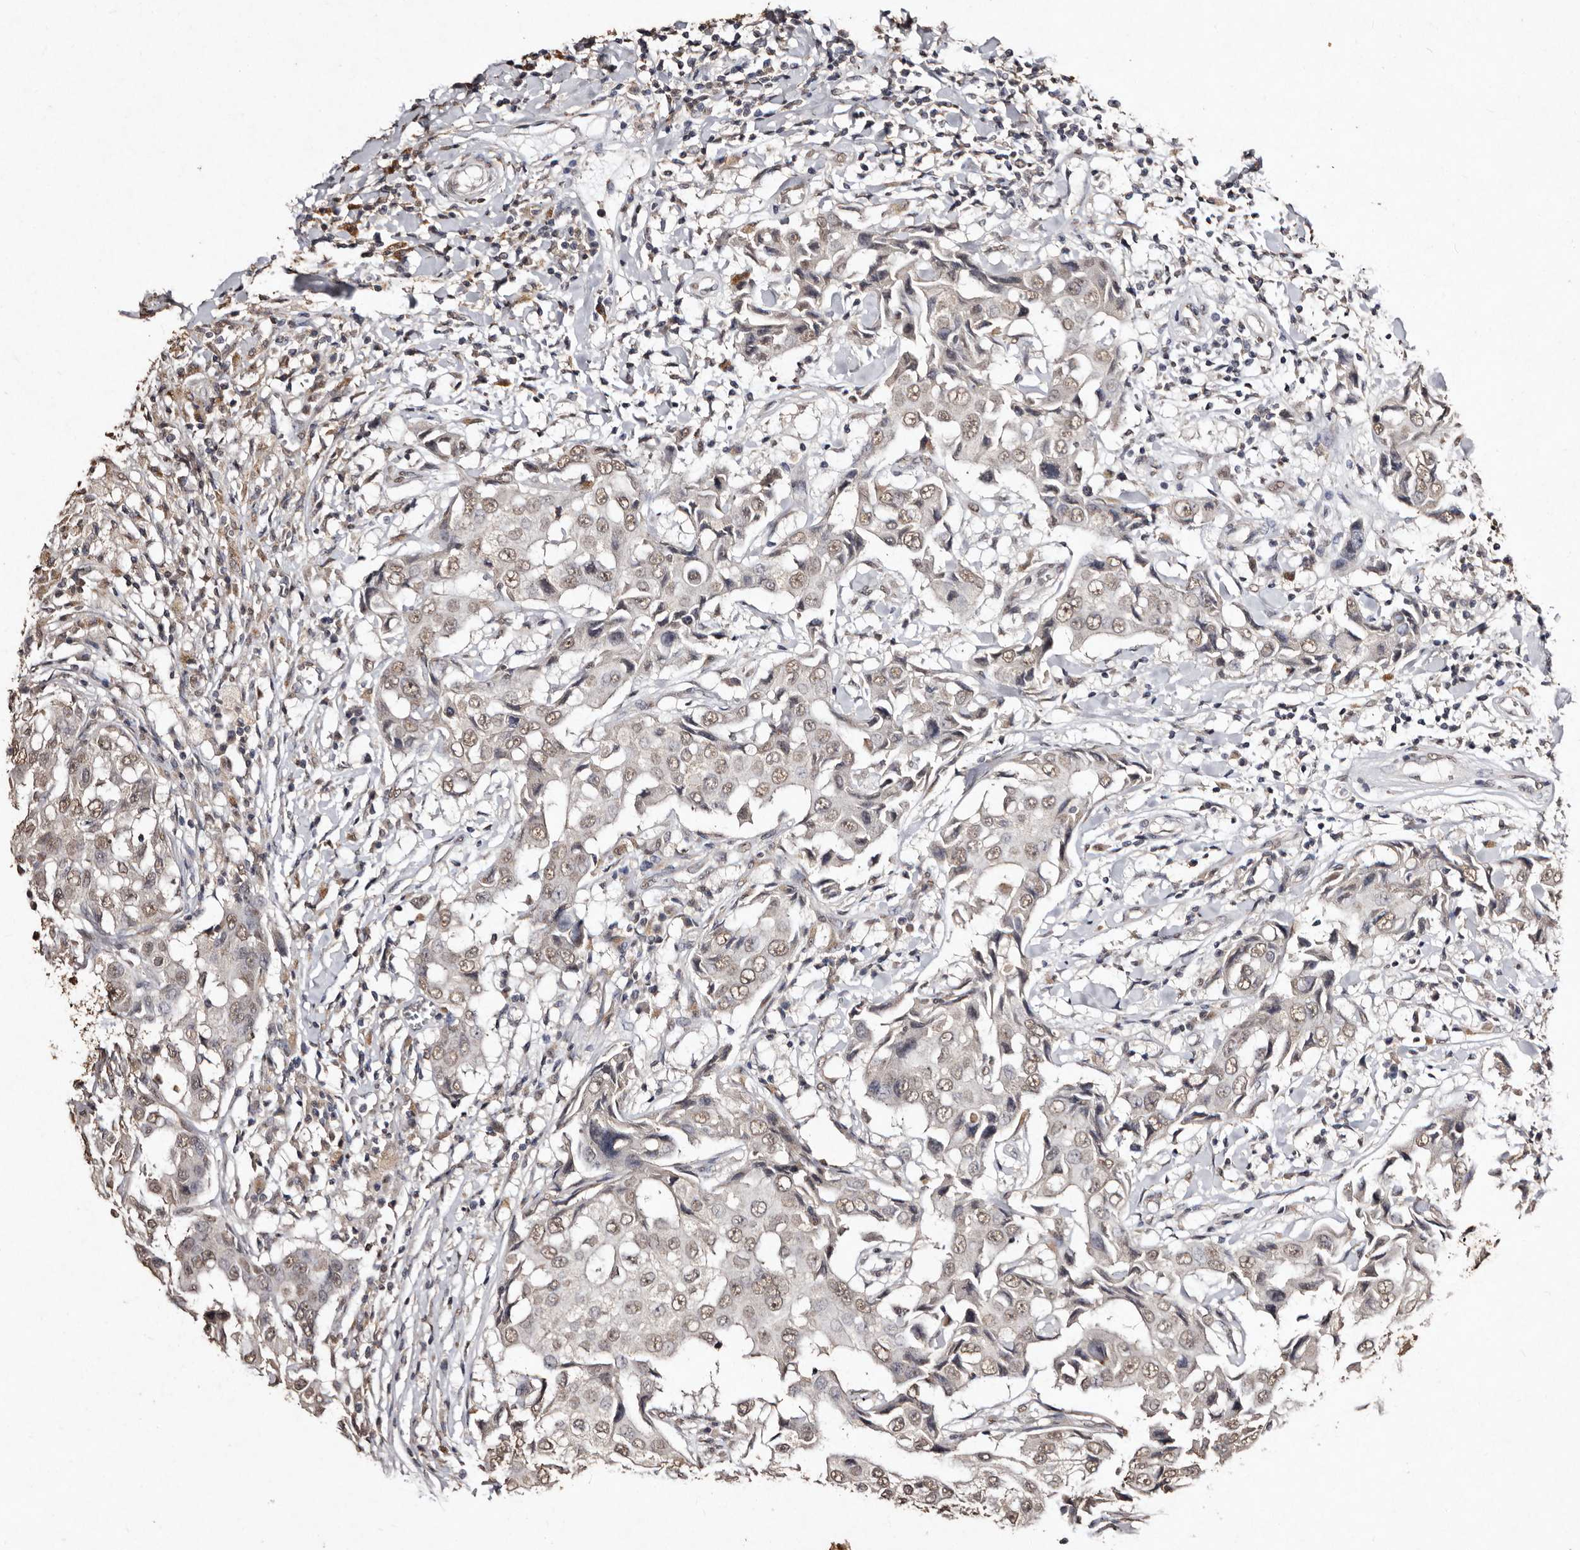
{"staining": {"intensity": "moderate", "quantity": ">75%", "location": "nuclear"}, "tissue": "breast cancer", "cell_type": "Tumor cells", "image_type": "cancer", "snomed": [{"axis": "morphology", "description": "Duct carcinoma"}, {"axis": "topography", "description": "Breast"}], "caption": "A photomicrograph showing moderate nuclear staining in about >75% of tumor cells in breast infiltrating ductal carcinoma, as visualized by brown immunohistochemical staining.", "gene": "ERBB4", "patient": {"sex": "female", "age": 27}}